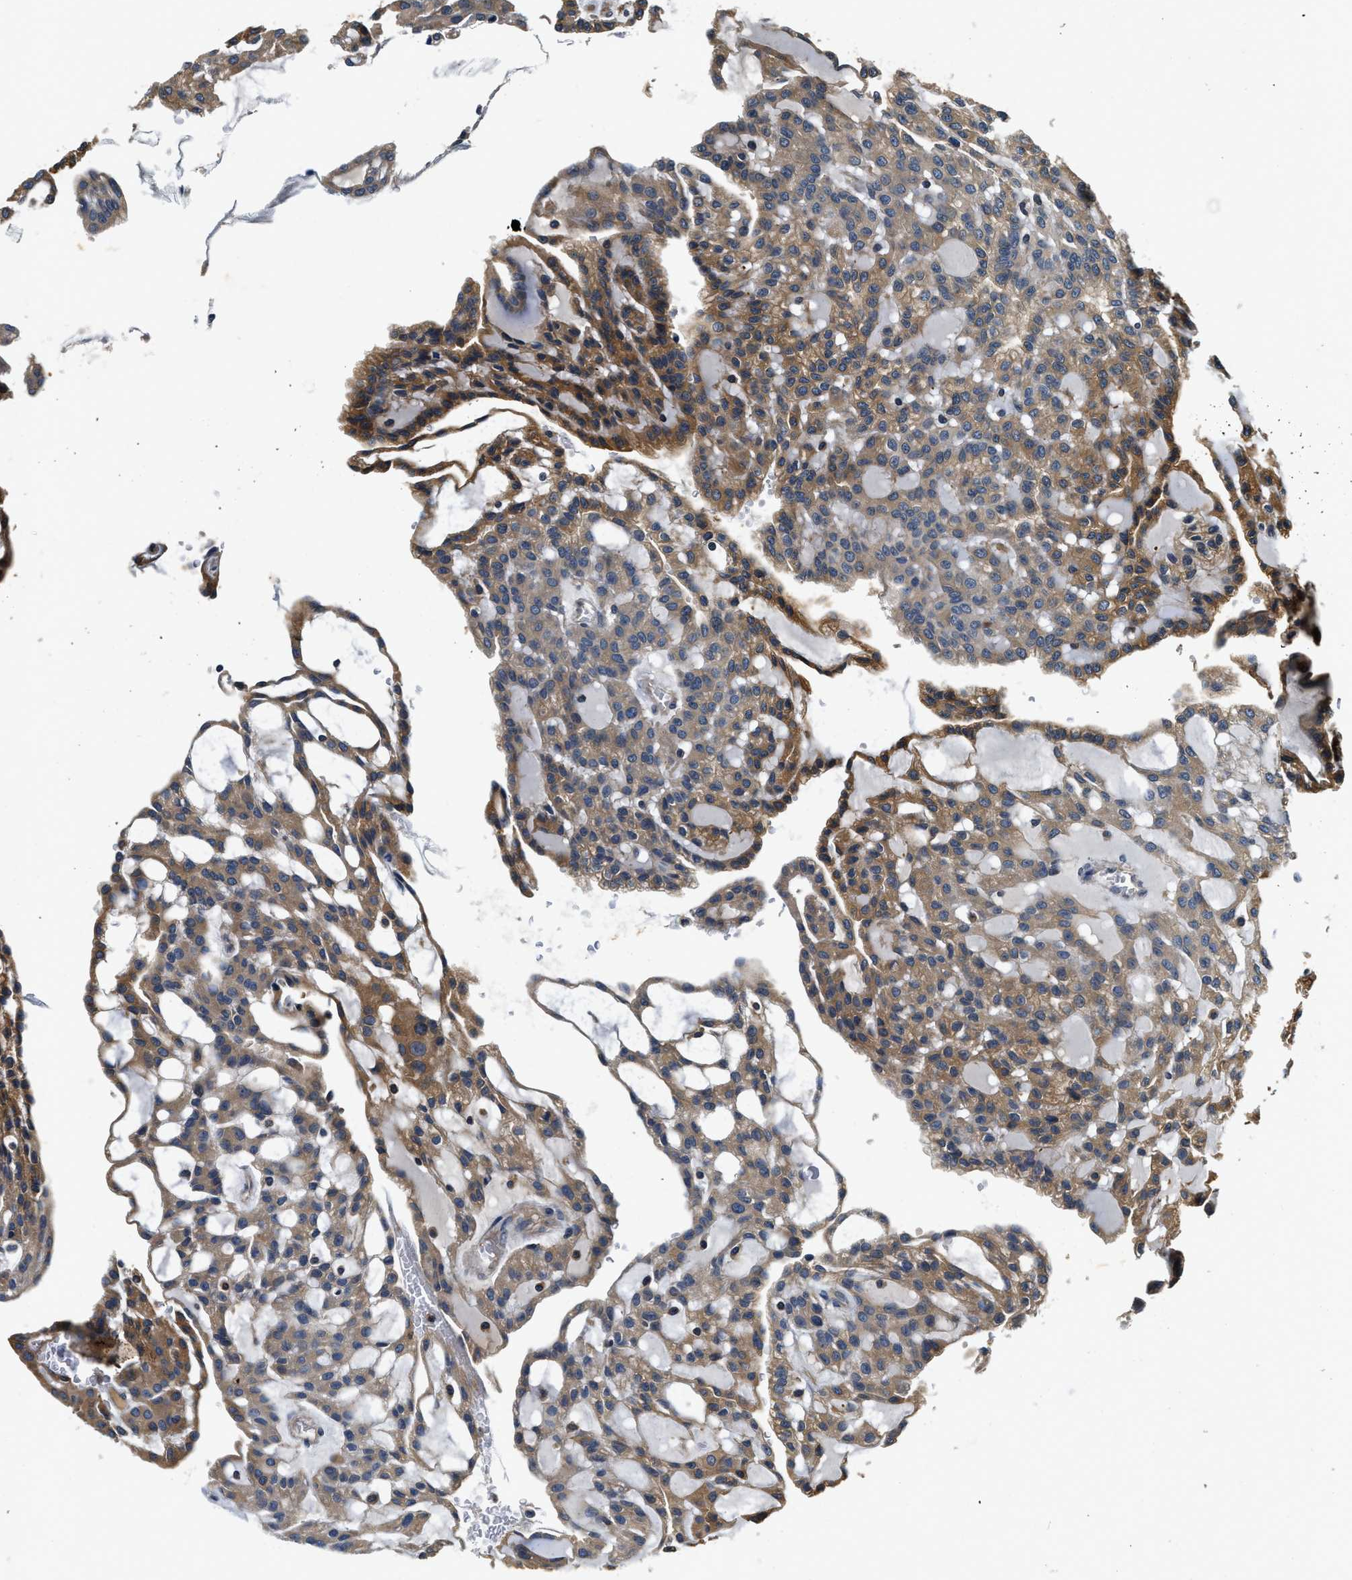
{"staining": {"intensity": "moderate", "quantity": ">75%", "location": "cytoplasmic/membranous"}, "tissue": "renal cancer", "cell_type": "Tumor cells", "image_type": "cancer", "snomed": [{"axis": "morphology", "description": "Adenocarcinoma, NOS"}, {"axis": "topography", "description": "Kidney"}], "caption": "Protein staining by immunohistochemistry displays moderate cytoplasmic/membranous staining in about >75% of tumor cells in adenocarcinoma (renal).", "gene": "RESF1", "patient": {"sex": "male", "age": 63}}